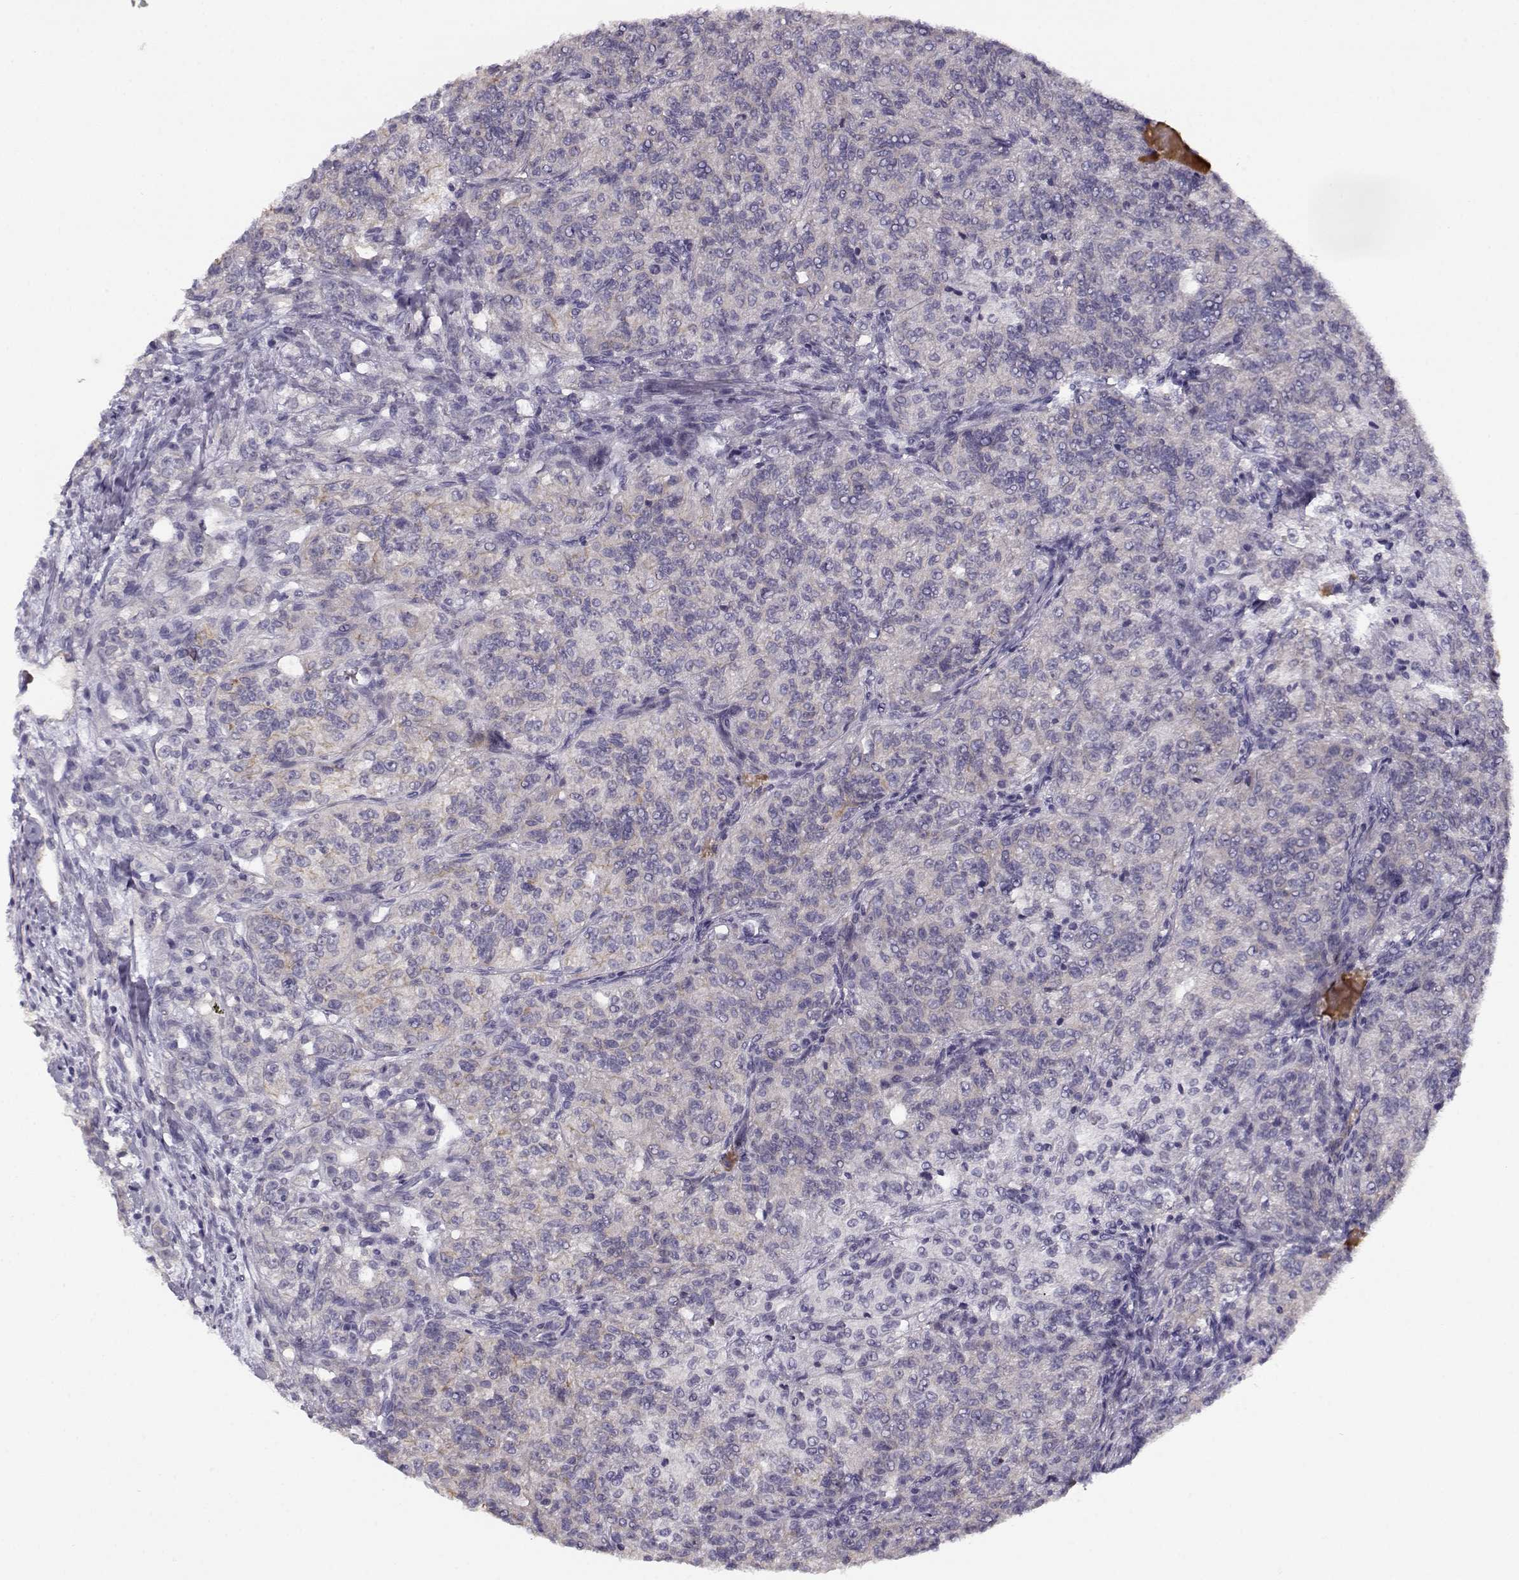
{"staining": {"intensity": "negative", "quantity": "none", "location": "none"}, "tissue": "renal cancer", "cell_type": "Tumor cells", "image_type": "cancer", "snomed": [{"axis": "morphology", "description": "Adenocarcinoma, NOS"}, {"axis": "topography", "description": "Kidney"}], "caption": "The histopathology image exhibits no staining of tumor cells in renal cancer.", "gene": "DDX25", "patient": {"sex": "female", "age": 63}}